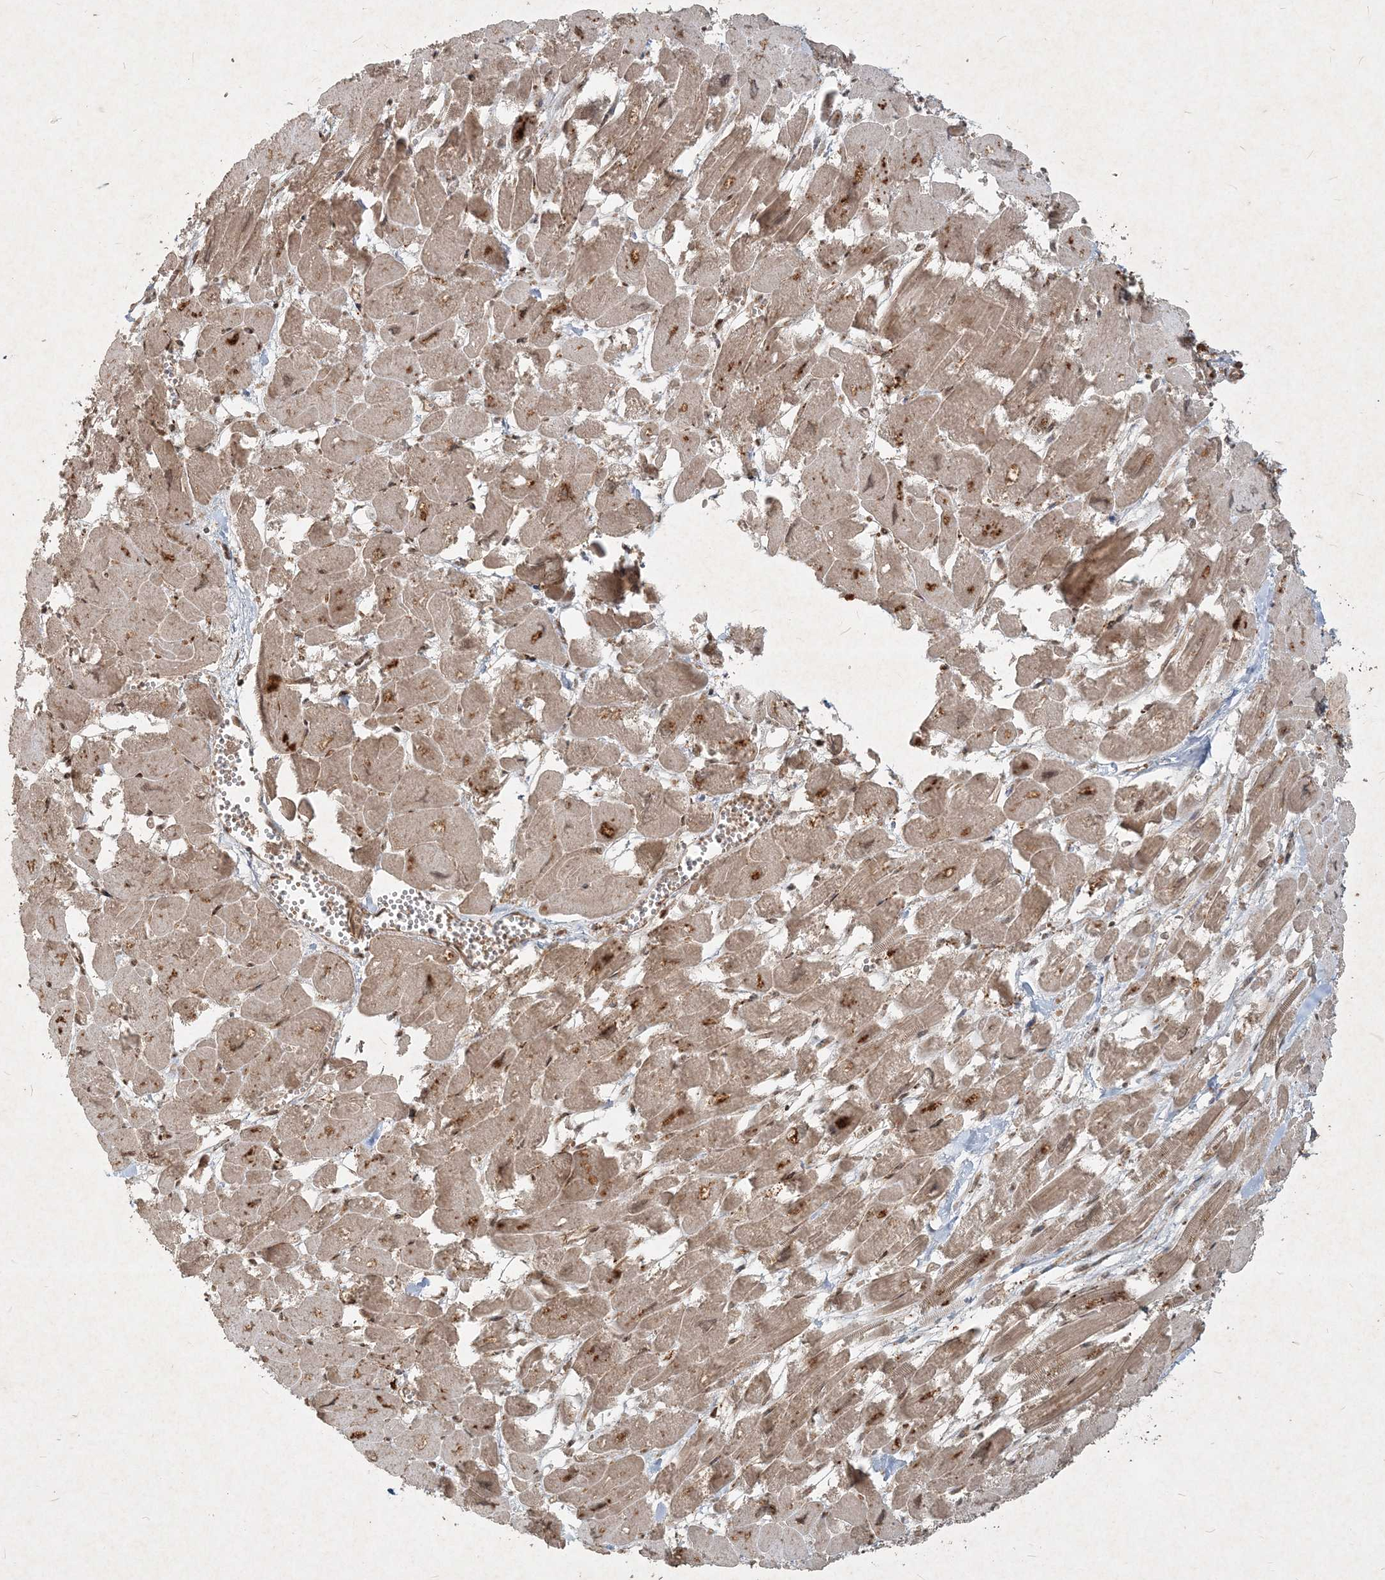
{"staining": {"intensity": "moderate", "quantity": "25%-75%", "location": "cytoplasmic/membranous"}, "tissue": "heart muscle", "cell_type": "Cardiomyocytes", "image_type": "normal", "snomed": [{"axis": "morphology", "description": "Normal tissue, NOS"}, {"axis": "topography", "description": "Heart"}], "caption": "Immunohistochemical staining of unremarkable human heart muscle displays 25%-75% levels of moderate cytoplasmic/membranous protein positivity in approximately 25%-75% of cardiomyocytes.", "gene": "NARS1", "patient": {"sex": "male", "age": 54}}